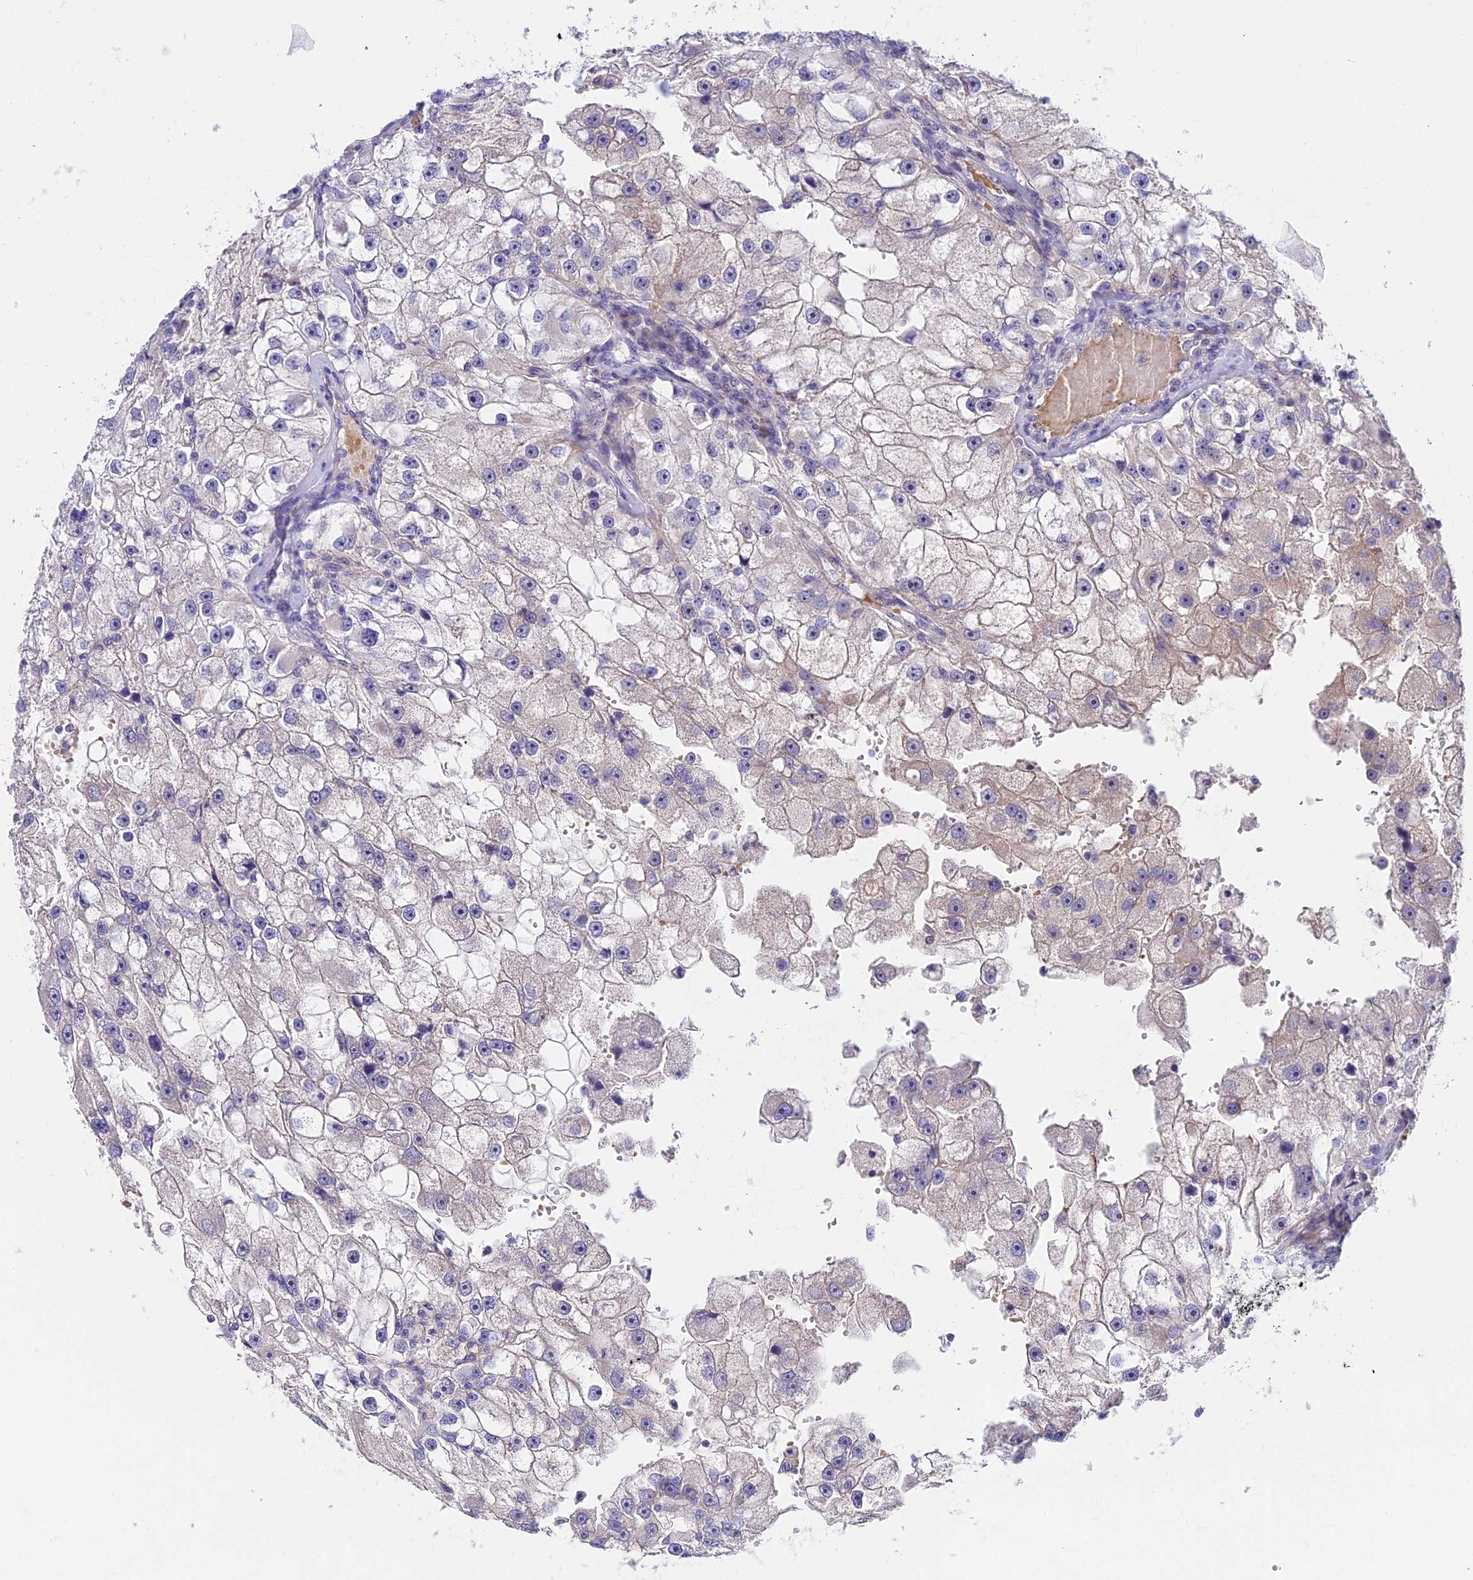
{"staining": {"intensity": "weak", "quantity": "<25%", "location": "cytoplasmic/membranous"}, "tissue": "renal cancer", "cell_type": "Tumor cells", "image_type": "cancer", "snomed": [{"axis": "morphology", "description": "Adenocarcinoma, NOS"}, {"axis": "topography", "description": "Kidney"}], "caption": "This is an IHC image of renal cancer. There is no staining in tumor cells.", "gene": "DUSP29", "patient": {"sex": "male", "age": 63}}